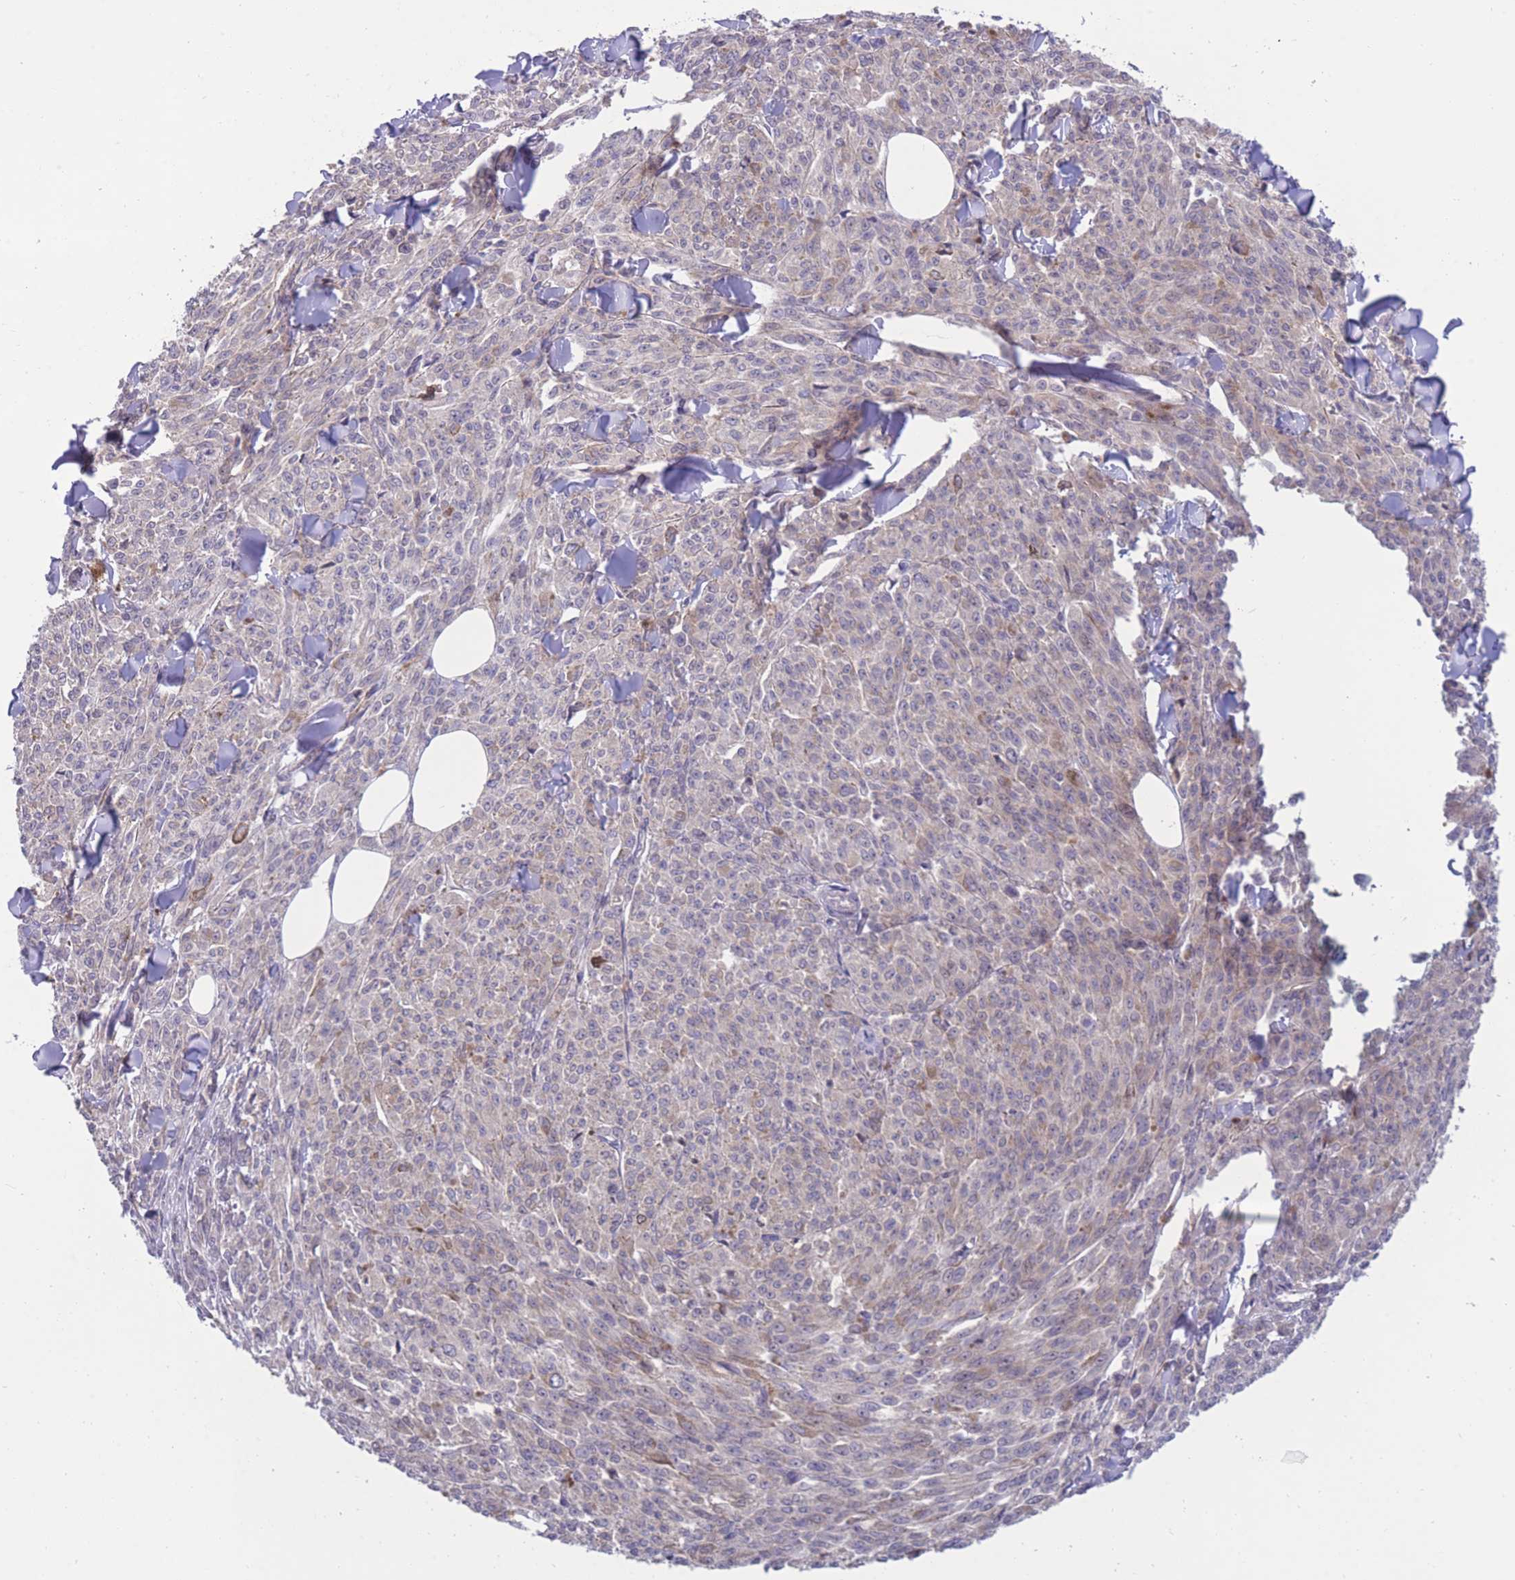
{"staining": {"intensity": "weak", "quantity": "<25%", "location": "cytoplasmic/membranous"}, "tissue": "melanoma", "cell_type": "Tumor cells", "image_type": "cancer", "snomed": [{"axis": "morphology", "description": "Malignant melanoma, NOS"}, {"axis": "topography", "description": "Skin"}], "caption": "Immunohistochemistry of human malignant melanoma displays no positivity in tumor cells. The staining is performed using DAB brown chromogen with nuclei counter-stained in using hematoxylin.", "gene": "RIC8A", "patient": {"sex": "female", "age": 52}}